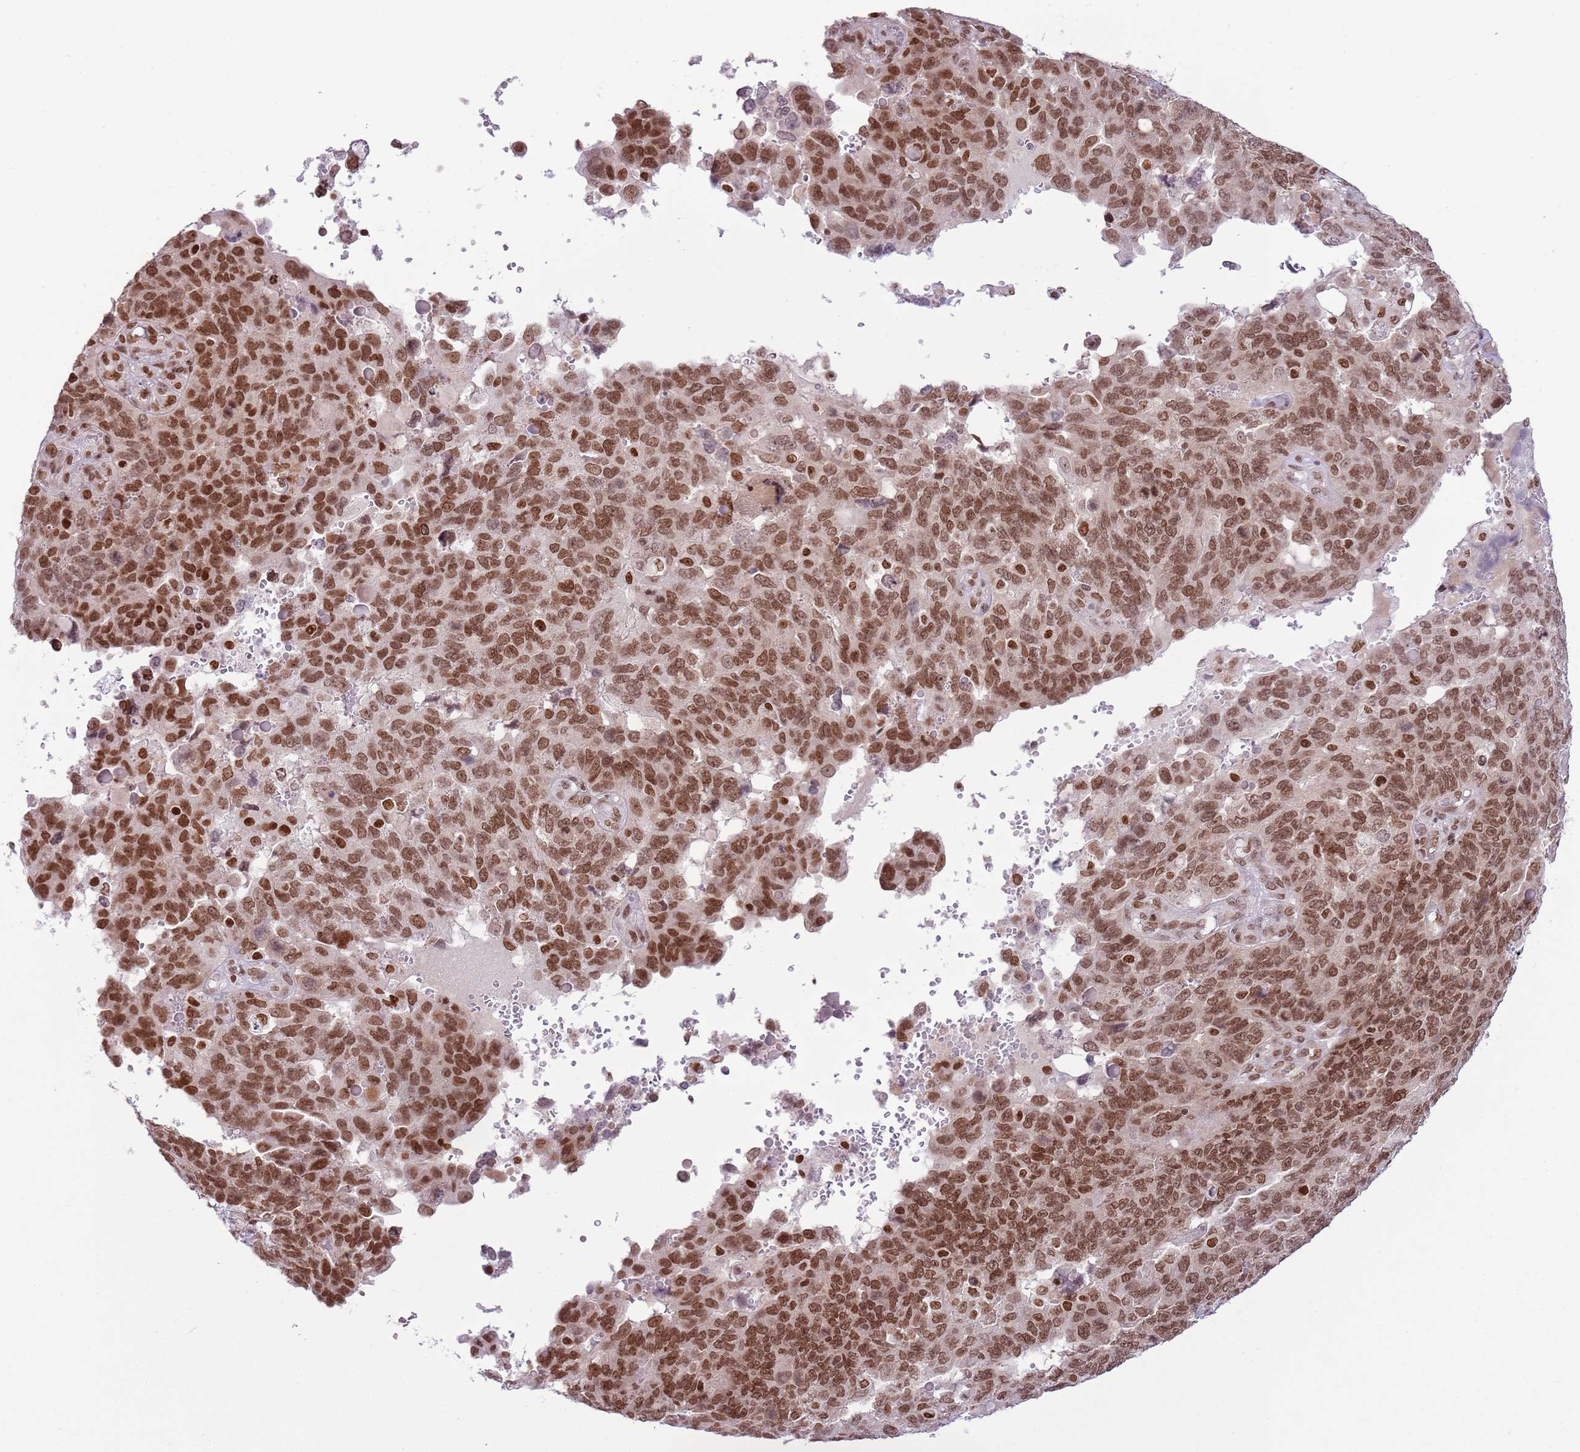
{"staining": {"intensity": "moderate", "quantity": ">75%", "location": "nuclear"}, "tissue": "endometrial cancer", "cell_type": "Tumor cells", "image_type": "cancer", "snomed": [{"axis": "morphology", "description": "Adenocarcinoma, NOS"}, {"axis": "topography", "description": "Endometrium"}], "caption": "Adenocarcinoma (endometrial) tissue shows moderate nuclear expression in approximately >75% of tumor cells (Brightfield microscopy of DAB IHC at high magnification).", "gene": "SELENOH", "patient": {"sex": "female", "age": 66}}